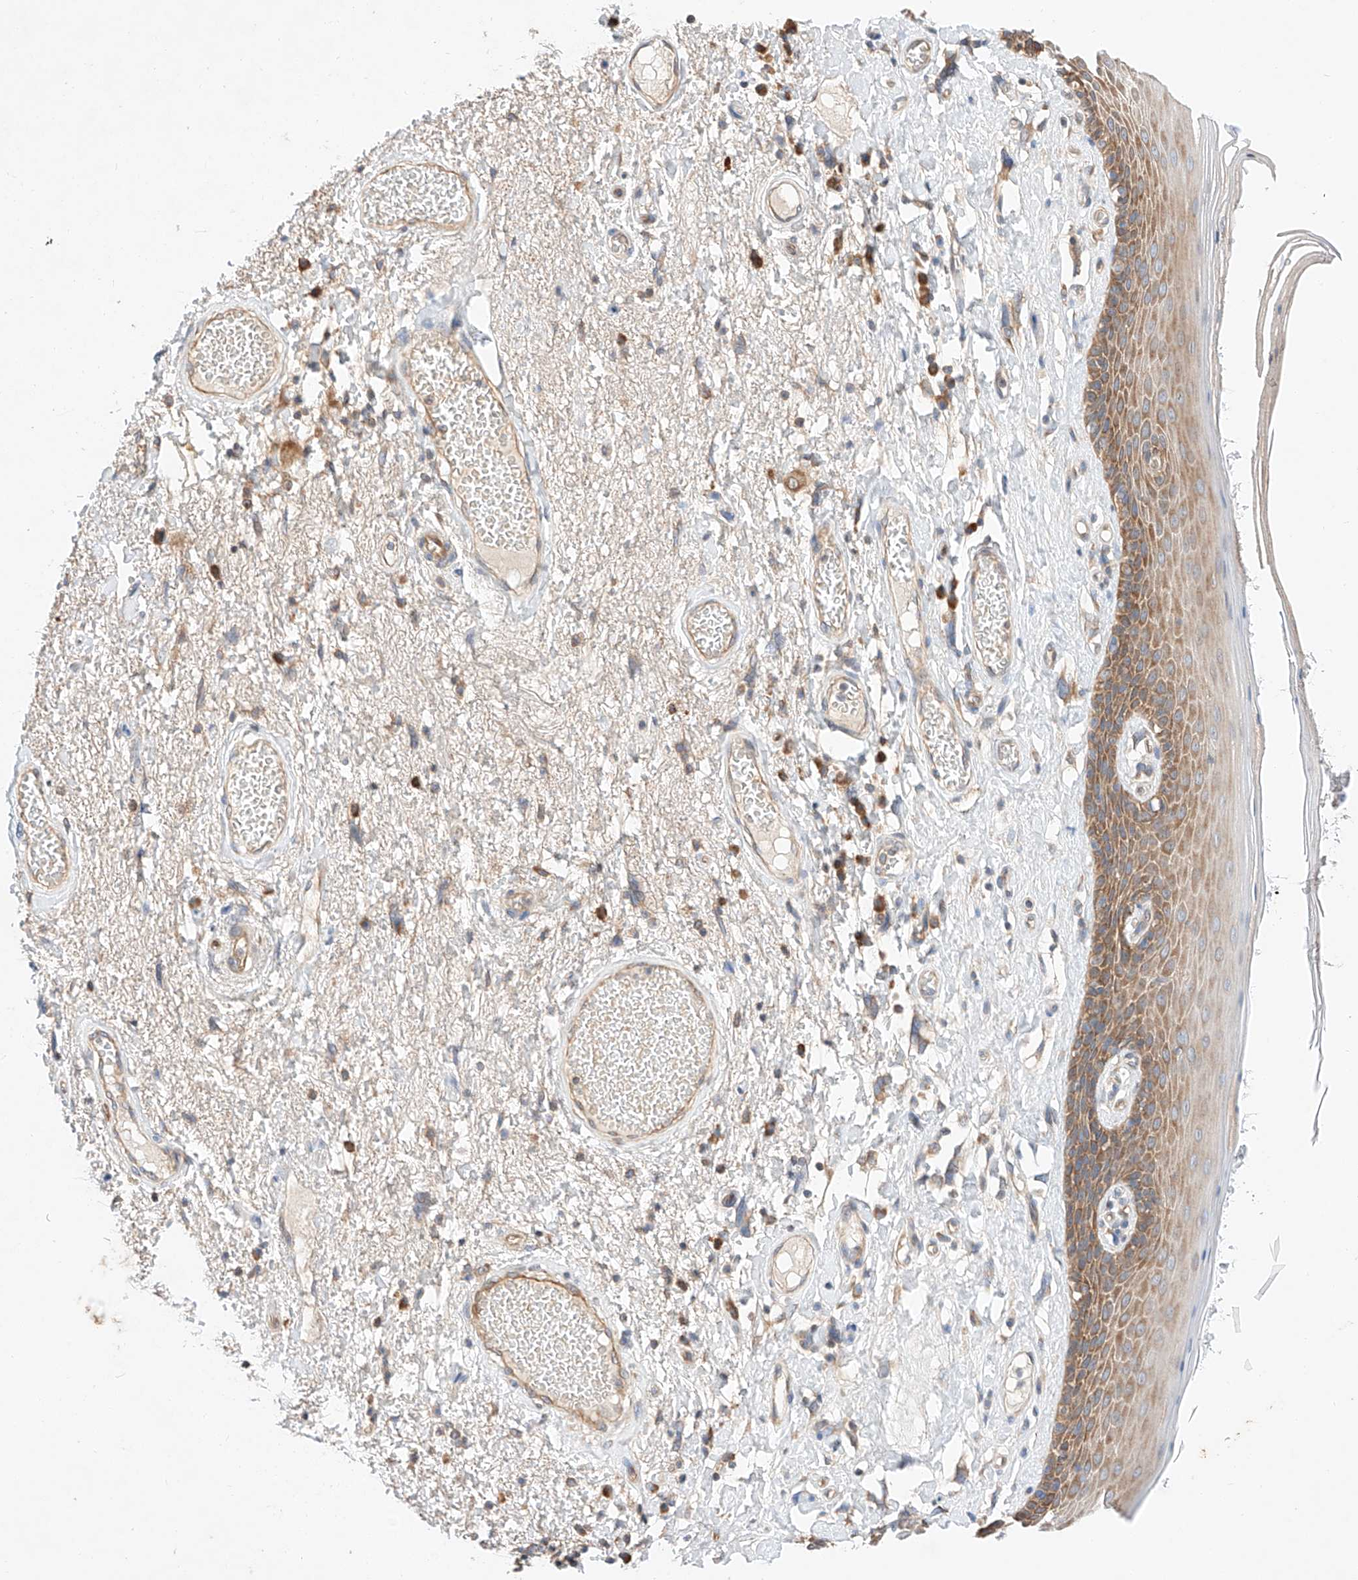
{"staining": {"intensity": "moderate", "quantity": ">75%", "location": "cytoplasmic/membranous"}, "tissue": "skin", "cell_type": "Epidermal cells", "image_type": "normal", "snomed": [{"axis": "morphology", "description": "Normal tissue, NOS"}, {"axis": "topography", "description": "Anal"}], "caption": "High-magnification brightfield microscopy of unremarkable skin stained with DAB (3,3'-diaminobenzidine) (brown) and counterstained with hematoxylin (blue). epidermal cells exhibit moderate cytoplasmic/membranous positivity is seen in about>75% of cells.", "gene": "C6orf118", "patient": {"sex": "male", "age": 69}}